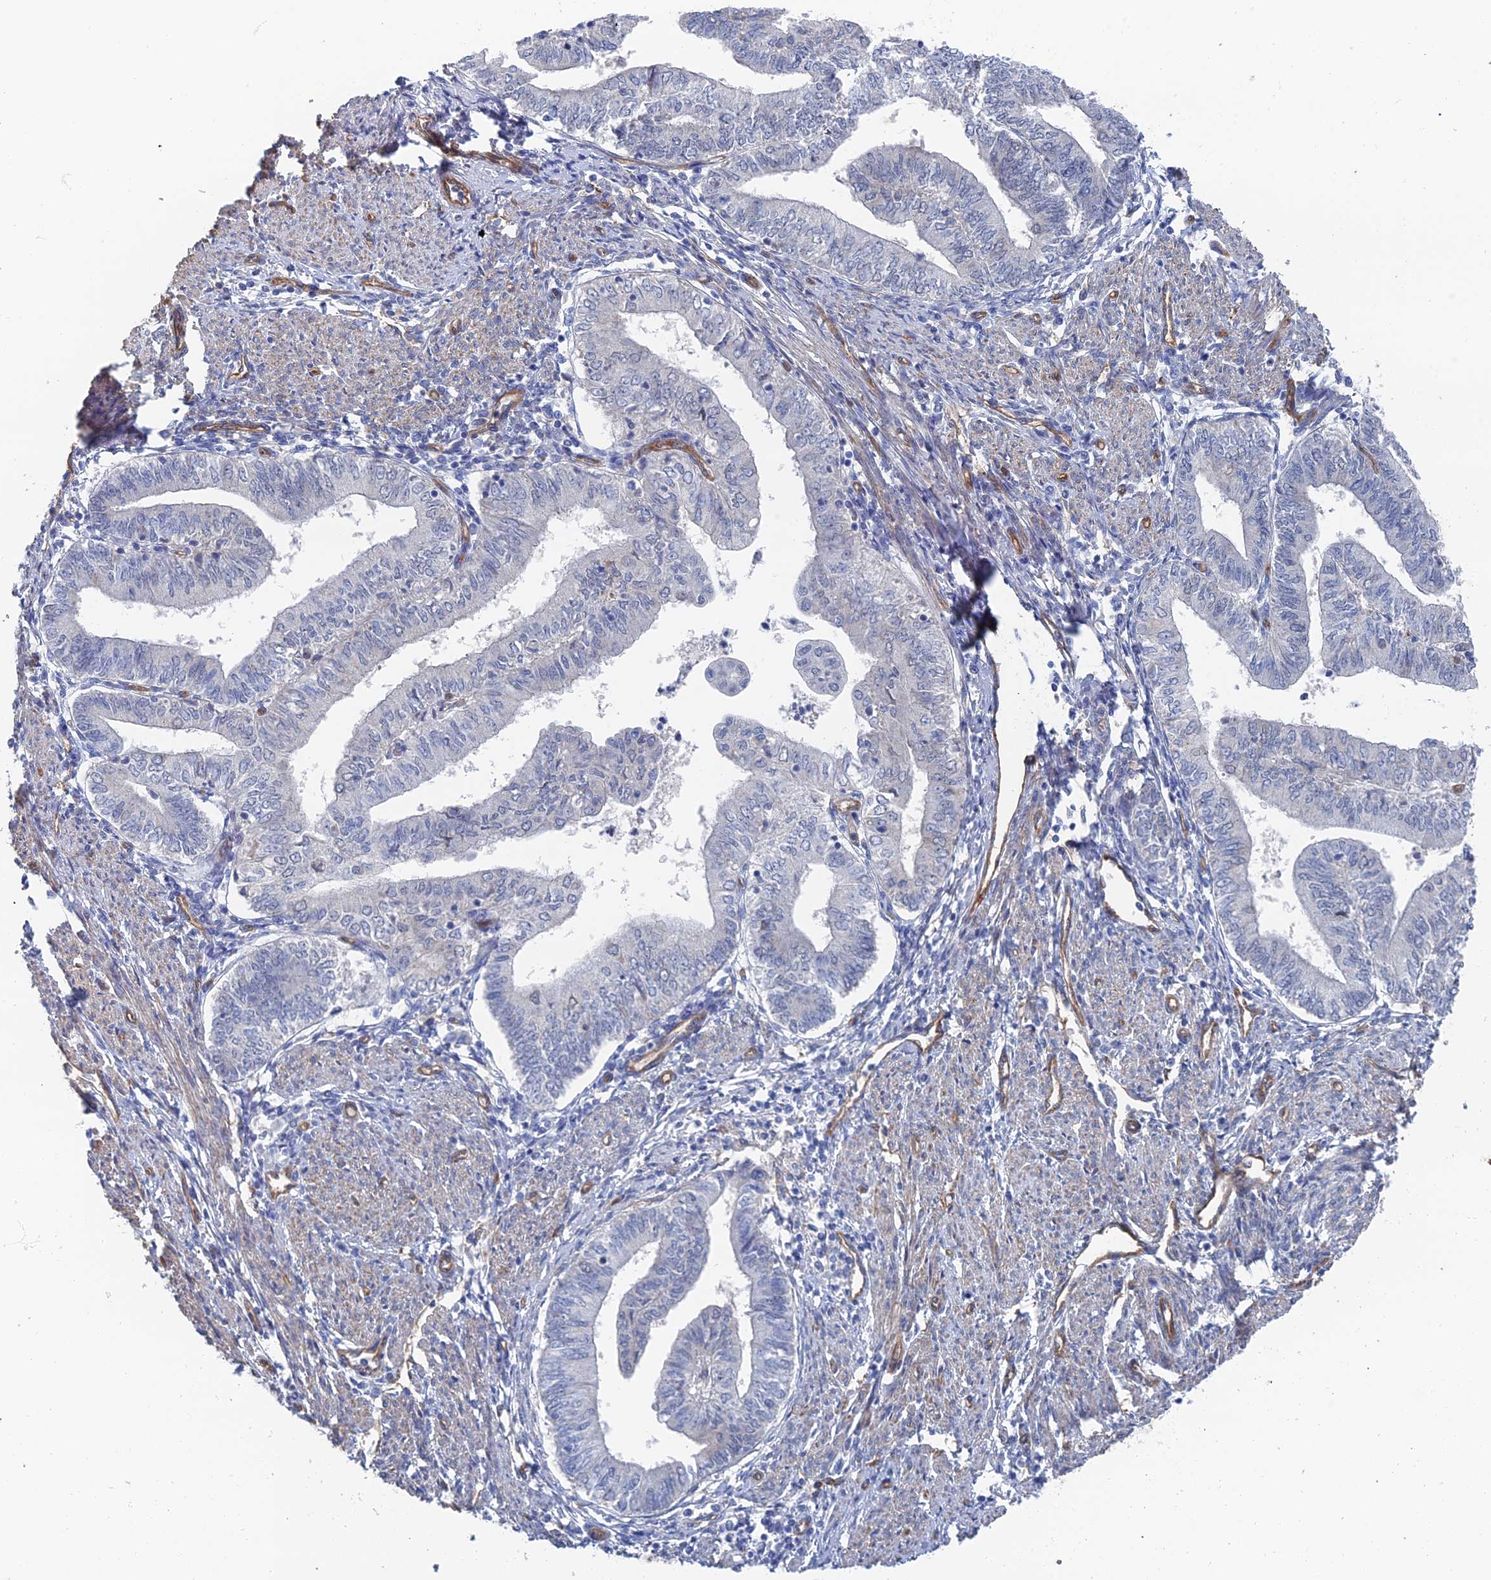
{"staining": {"intensity": "negative", "quantity": "none", "location": "none"}, "tissue": "endometrial cancer", "cell_type": "Tumor cells", "image_type": "cancer", "snomed": [{"axis": "morphology", "description": "Adenocarcinoma, NOS"}, {"axis": "topography", "description": "Endometrium"}], "caption": "Endometrial cancer was stained to show a protein in brown. There is no significant expression in tumor cells. (DAB (3,3'-diaminobenzidine) immunohistochemistry visualized using brightfield microscopy, high magnification).", "gene": "ARAP3", "patient": {"sex": "female", "age": 66}}